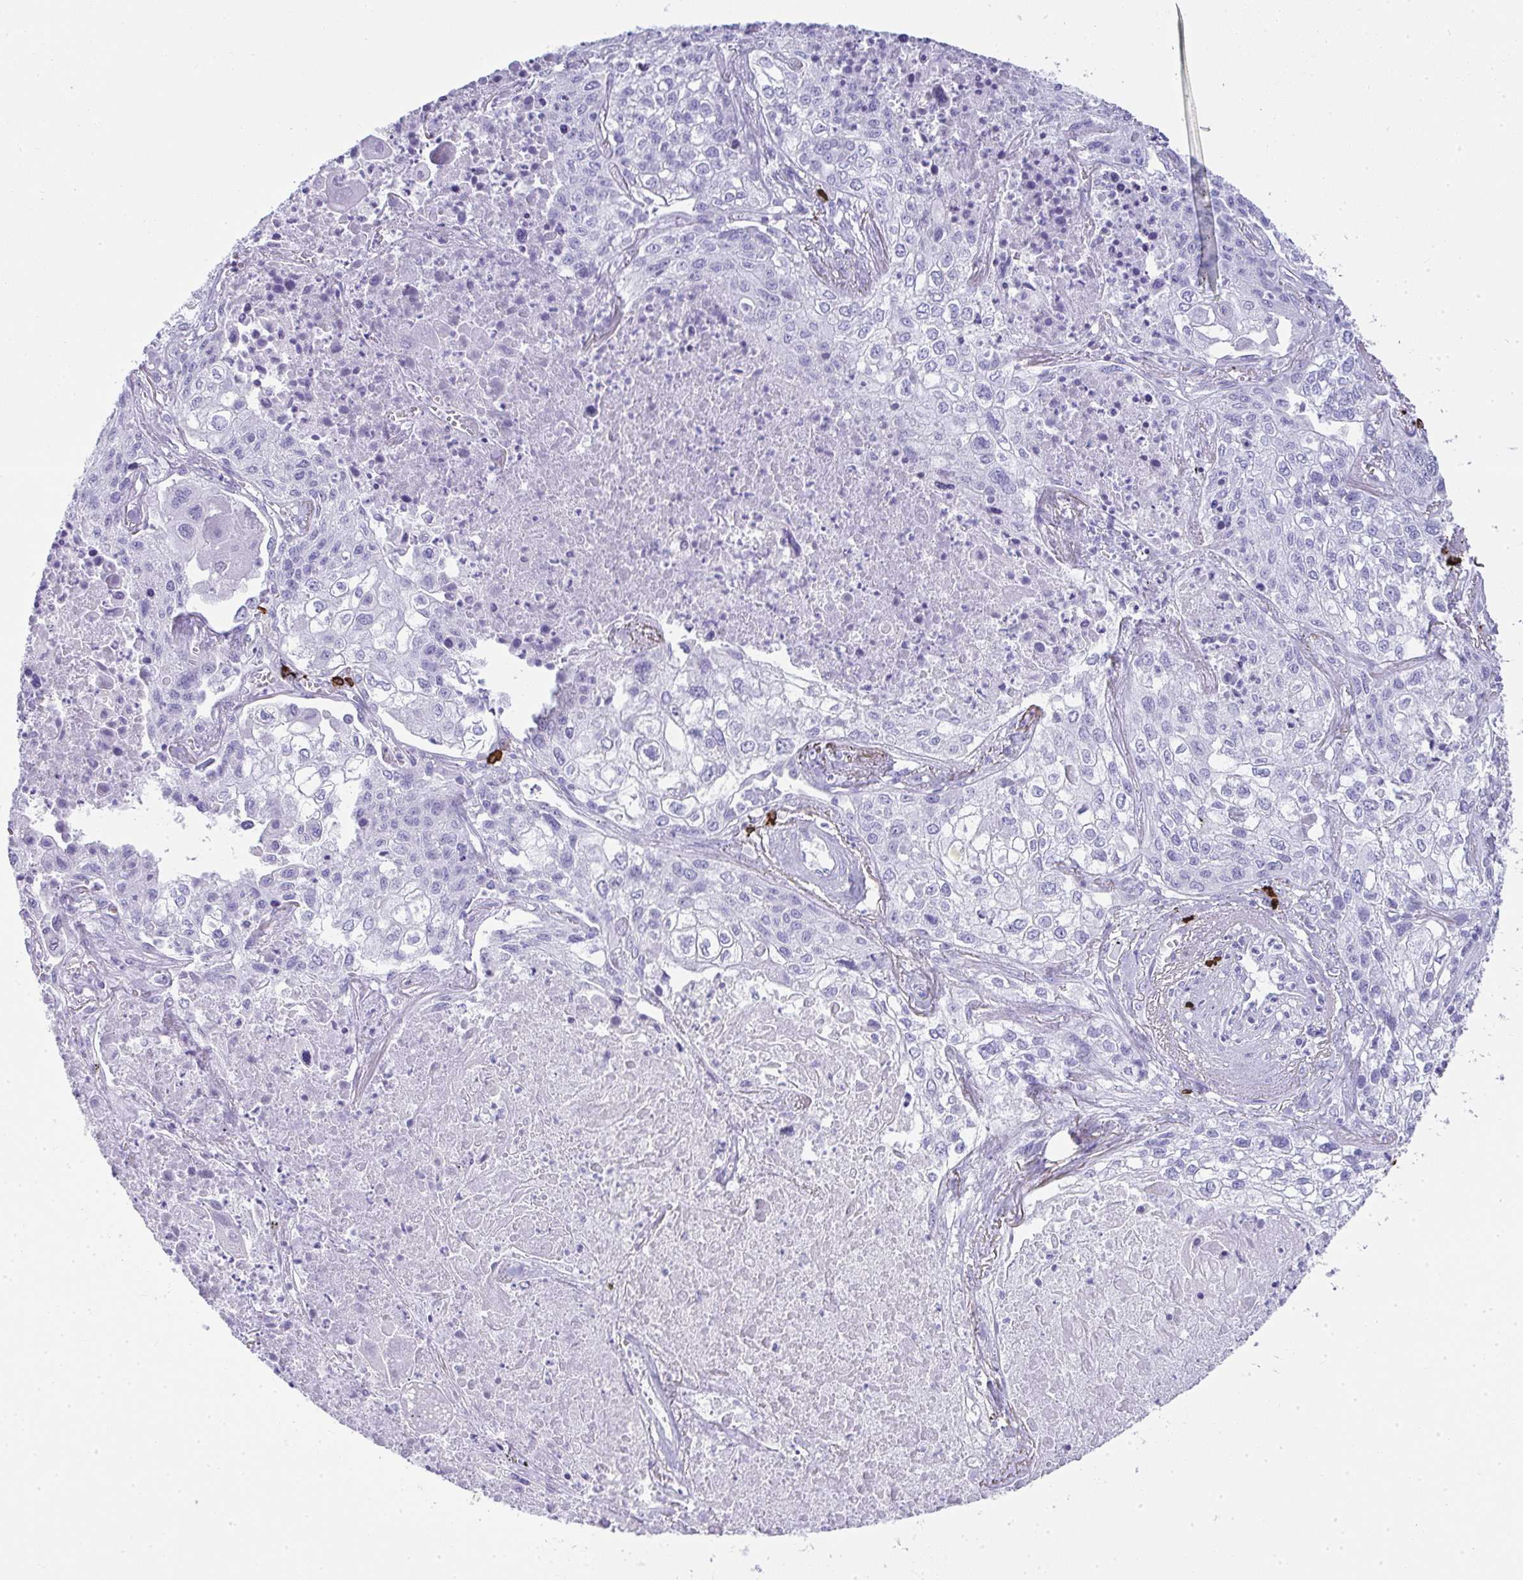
{"staining": {"intensity": "negative", "quantity": "none", "location": "none"}, "tissue": "lung cancer", "cell_type": "Tumor cells", "image_type": "cancer", "snomed": [{"axis": "morphology", "description": "Squamous cell carcinoma, NOS"}, {"axis": "topography", "description": "Lung"}], "caption": "Lung cancer (squamous cell carcinoma) was stained to show a protein in brown. There is no significant staining in tumor cells.", "gene": "CDADC1", "patient": {"sex": "male", "age": 74}}